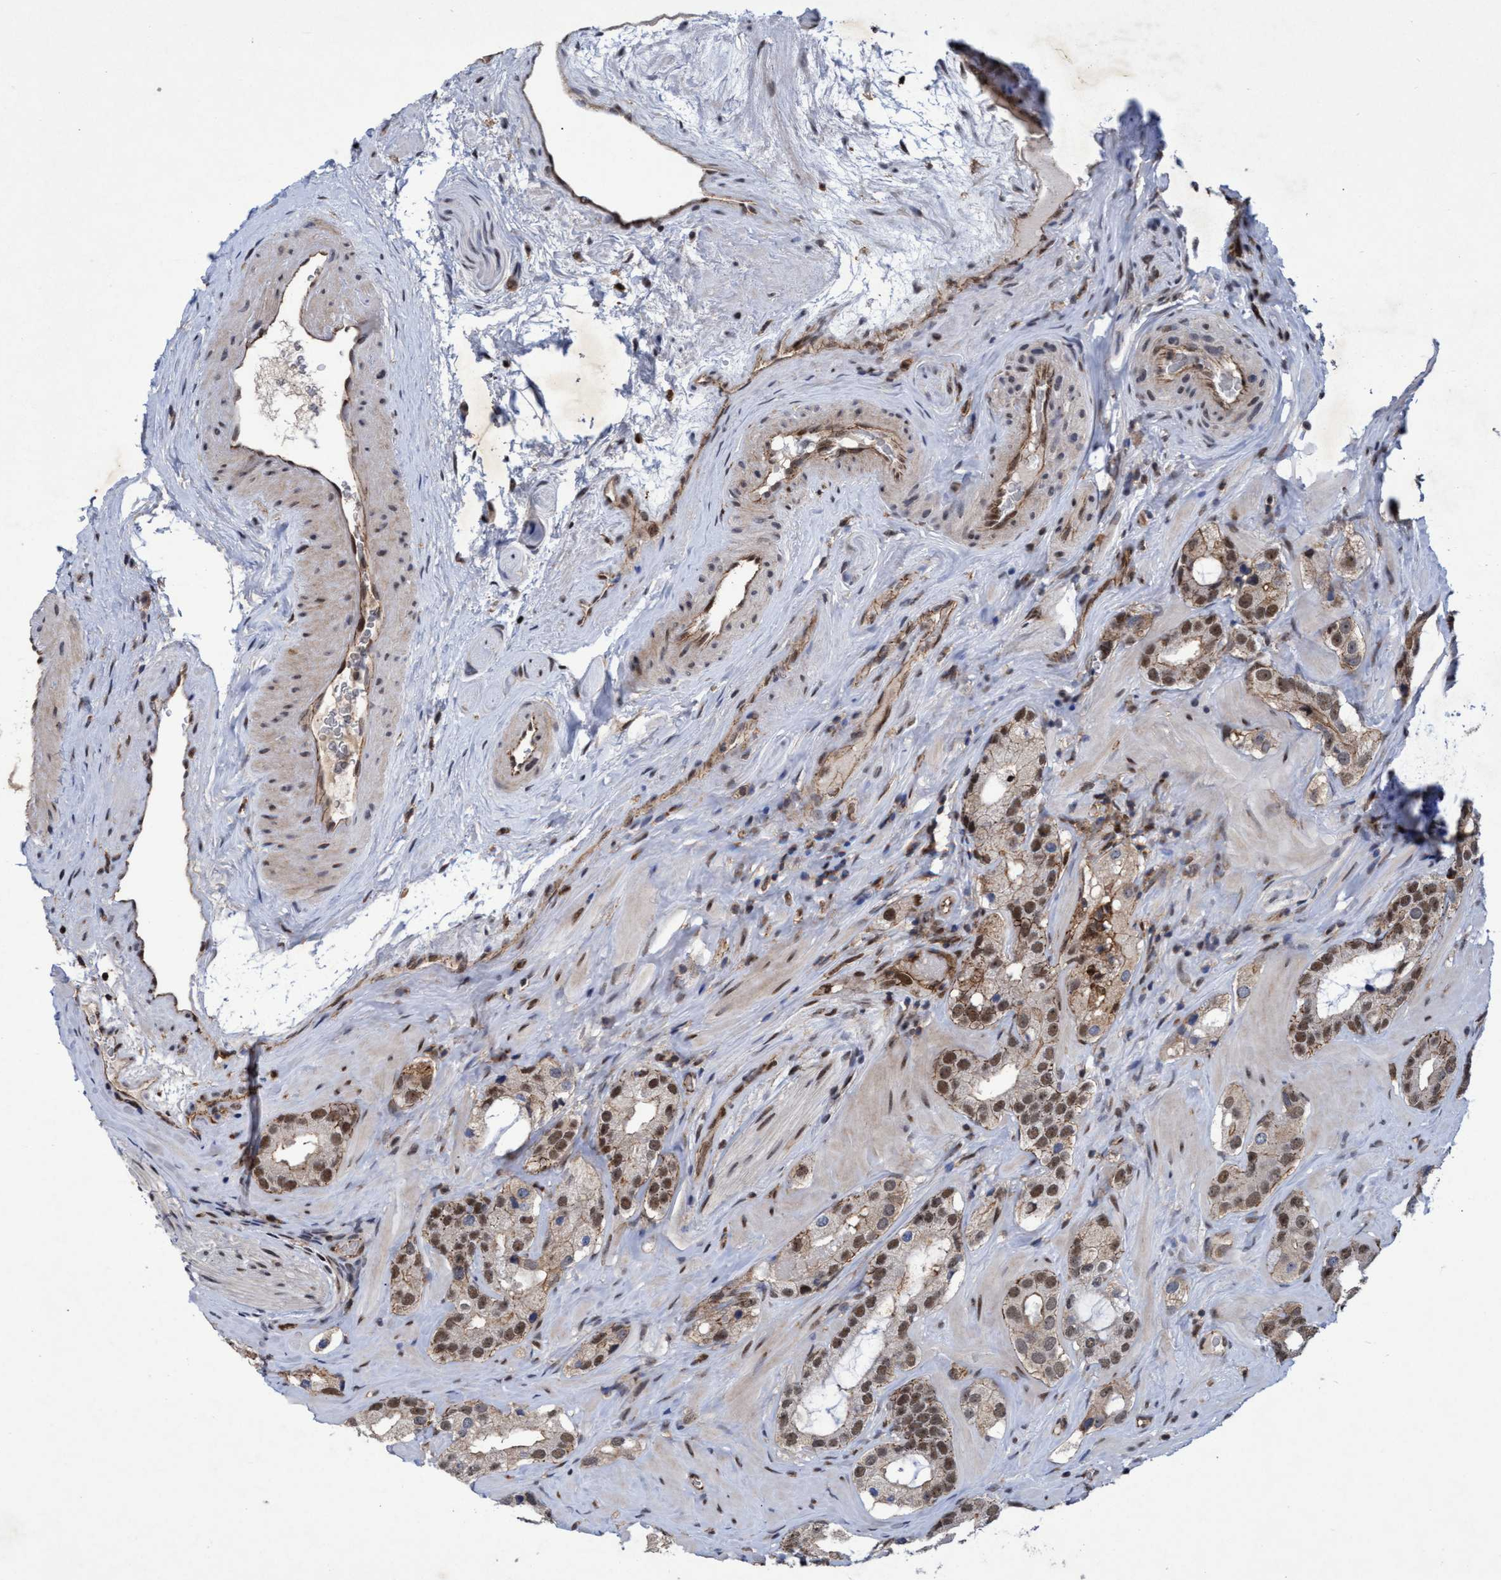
{"staining": {"intensity": "moderate", "quantity": ">75%", "location": "cytoplasmic/membranous,nuclear"}, "tissue": "prostate cancer", "cell_type": "Tumor cells", "image_type": "cancer", "snomed": [{"axis": "morphology", "description": "Adenocarcinoma, High grade"}, {"axis": "topography", "description": "Prostate"}], "caption": "High-grade adenocarcinoma (prostate) stained with IHC displays moderate cytoplasmic/membranous and nuclear expression in about >75% of tumor cells. (DAB (3,3'-diaminobenzidine) IHC with brightfield microscopy, high magnification).", "gene": "GTF2F1", "patient": {"sex": "male", "age": 63}}